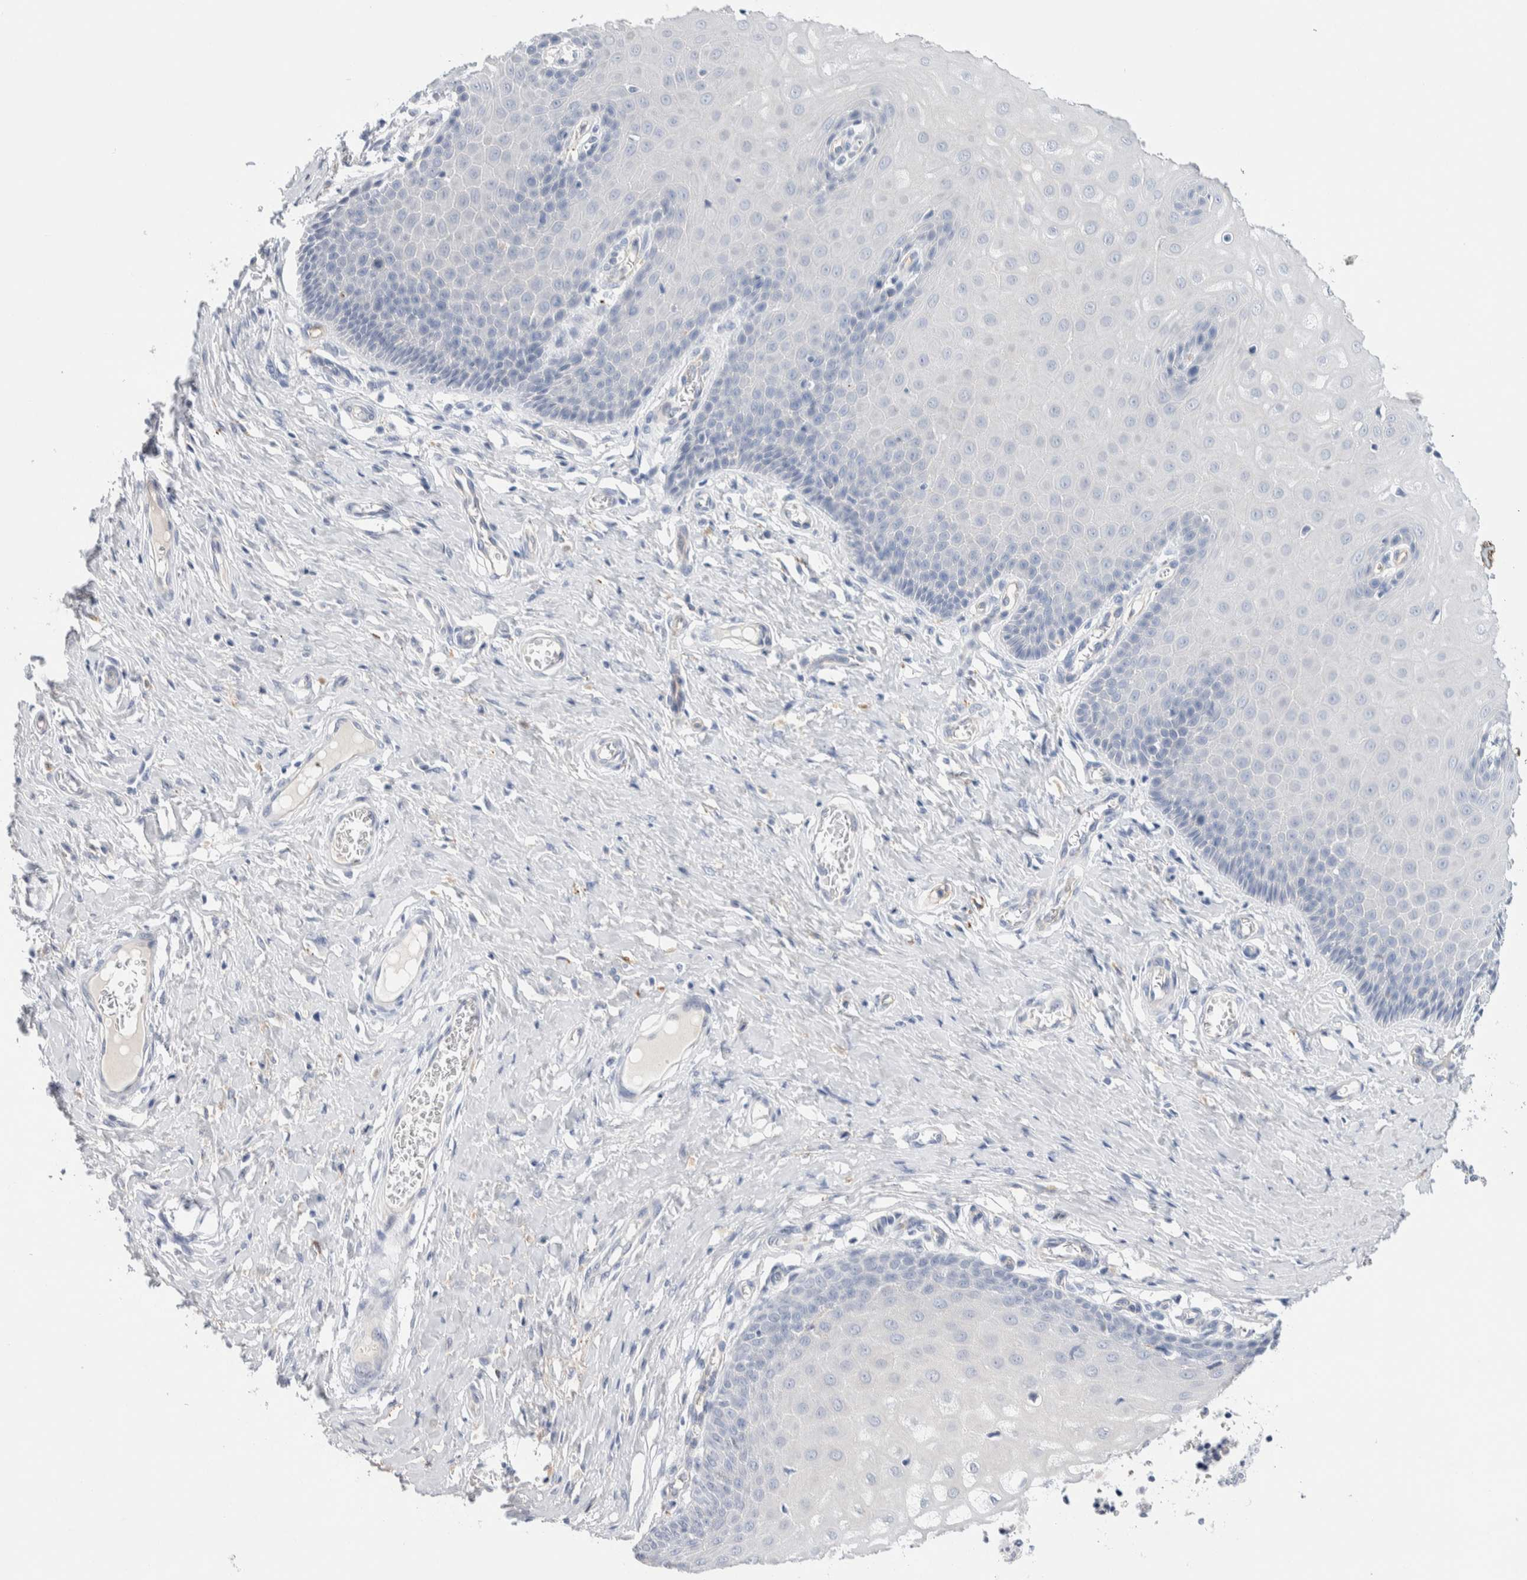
{"staining": {"intensity": "negative", "quantity": "none", "location": "none"}, "tissue": "cervix", "cell_type": "Squamous epithelial cells", "image_type": "normal", "snomed": [{"axis": "morphology", "description": "Normal tissue, NOS"}, {"axis": "topography", "description": "Cervix"}], "caption": "Immunohistochemistry of benign cervix demonstrates no expression in squamous epithelial cells.", "gene": "METRNL", "patient": {"sex": "female", "age": 55}}